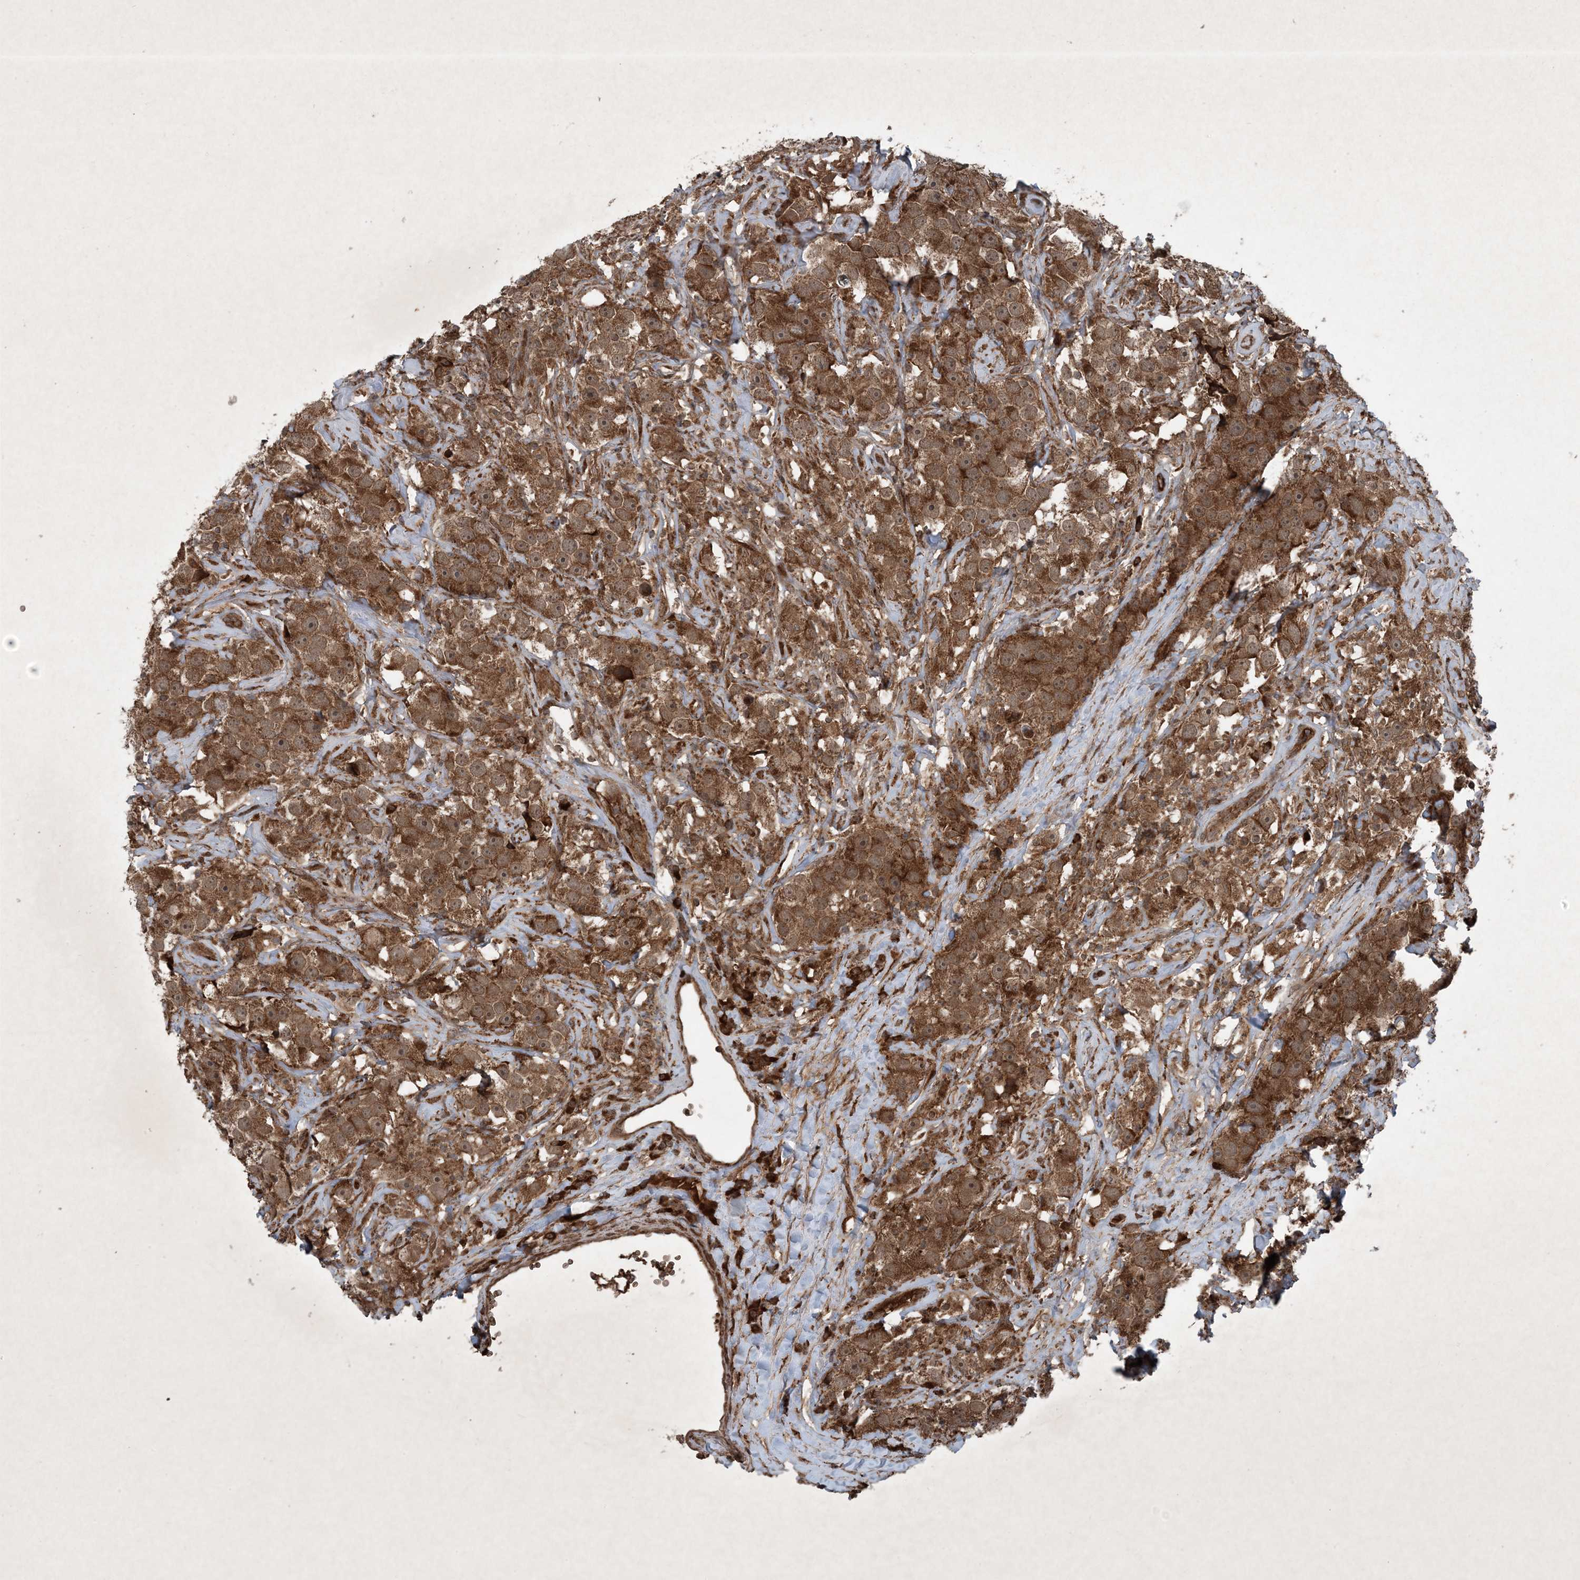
{"staining": {"intensity": "strong", "quantity": ">75%", "location": "cytoplasmic/membranous"}, "tissue": "testis cancer", "cell_type": "Tumor cells", "image_type": "cancer", "snomed": [{"axis": "morphology", "description": "Seminoma, NOS"}, {"axis": "topography", "description": "Testis"}], "caption": "Immunohistochemical staining of seminoma (testis) displays high levels of strong cytoplasmic/membranous protein expression in approximately >75% of tumor cells. The staining was performed using DAB (3,3'-diaminobenzidine) to visualize the protein expression in brown, while the nuclei were stained in blue with hematoxylin (Magnification: 20x).", "gene": "GNG5", "patient": {"sex": "male", "age": 49}}